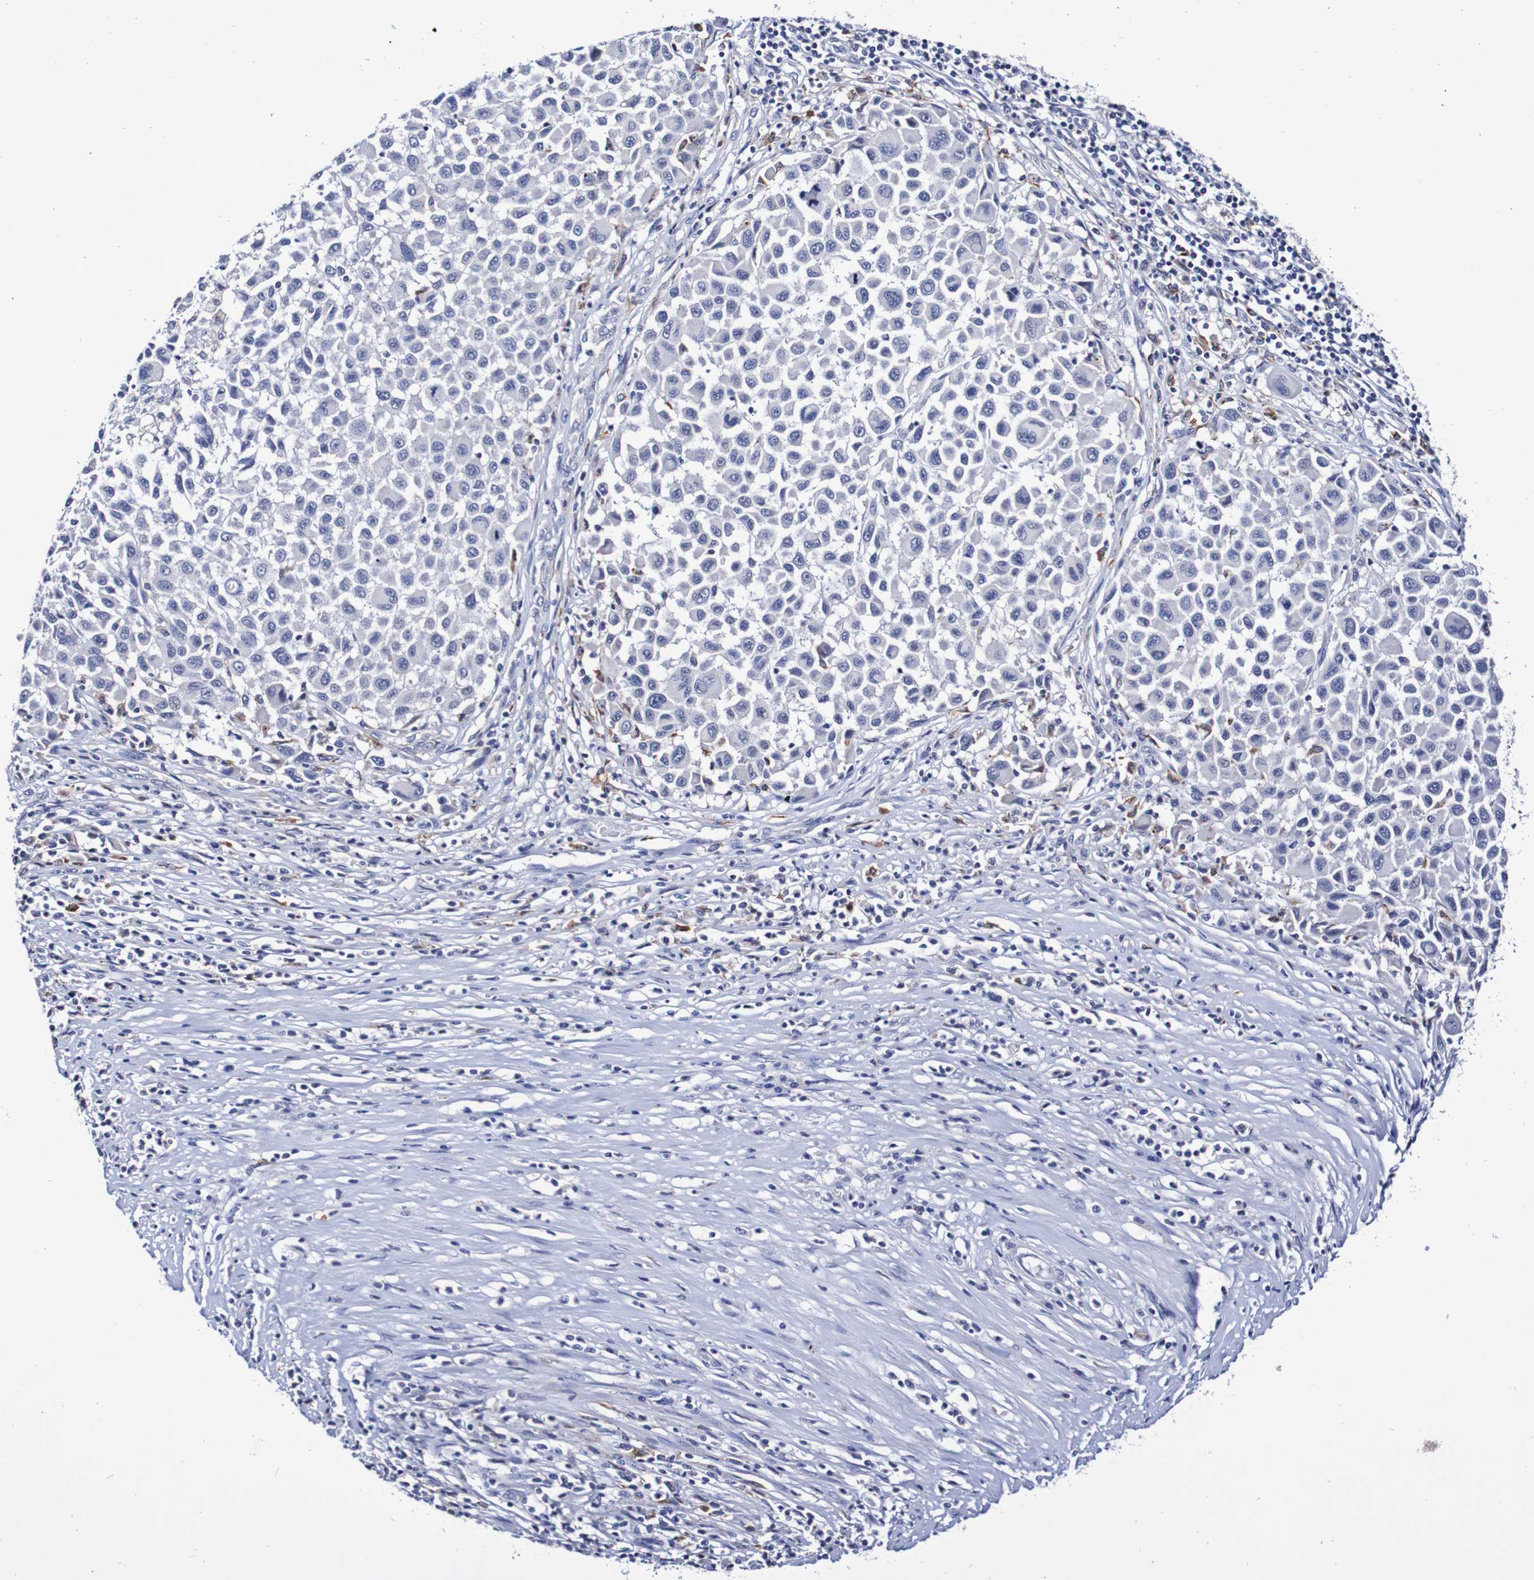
{"staining": {"intensity": "negative", "quantity": "none", "location": "none"}, "tissue": "melanoma", "cell_type": "Tumor cells", "image_type": "cancer", "snomed": [{"axis": "morphology", "description": "Malignant melanoma, Metastatic site"}, {"axis": "topography", "description": "Lymph node"}], "caption": "An immunohistochemistry photomicrograph of melanoma is shown. There is no staining in tumor cells of melanoma. Nuclei are stained in blue.", "gene": "SEZ6", "patient": {"sex": "male", "age": 61}}